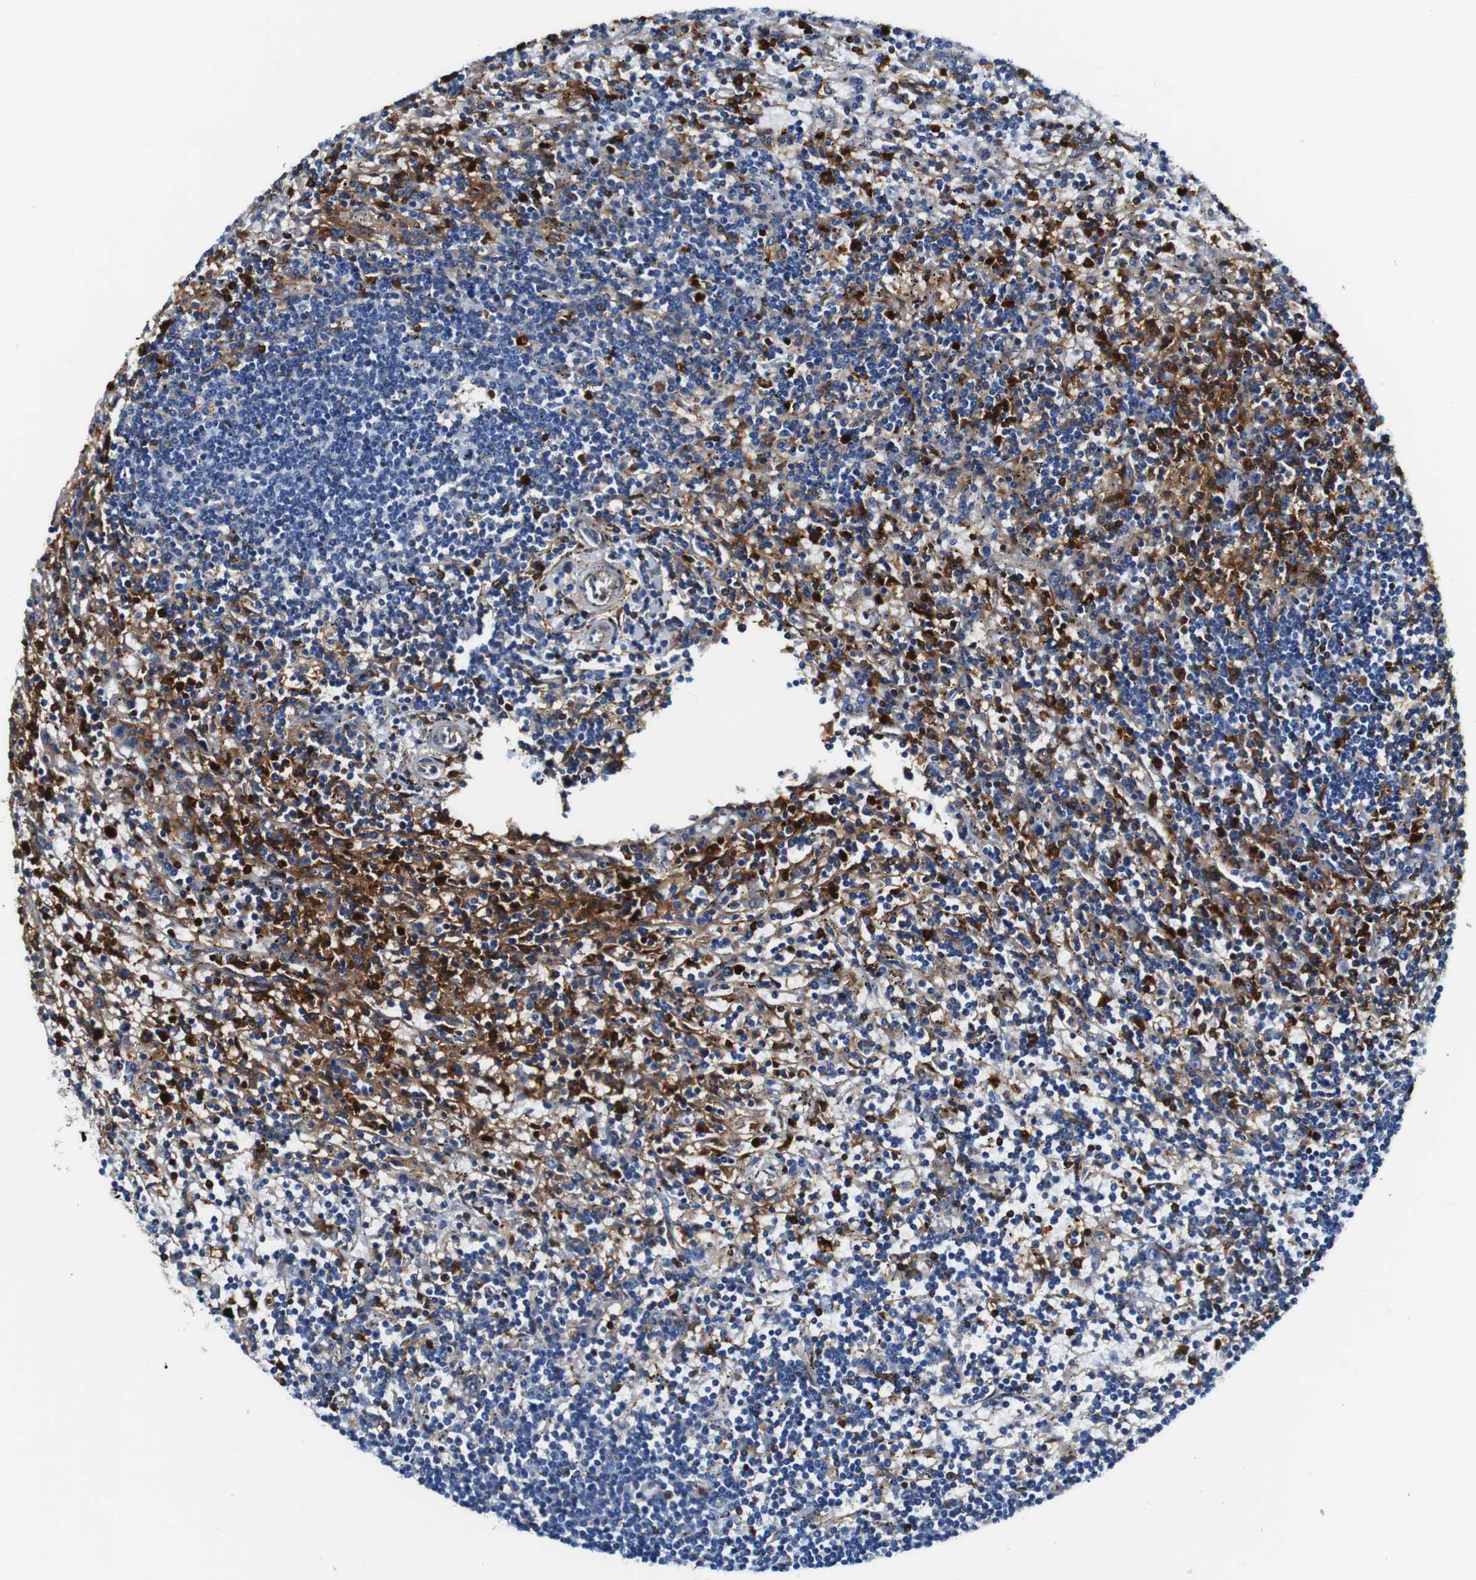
{"staining": {"intensity": "negative", "quantity": "none", "location": "none"}, "tissue": "lymphoma", "cell_type": "Tumor cells", "image_type": "cancer", "snomed": [{"axis": "morphology", "description": "Malignant lymphoma, non-Hodgkin's type, Low grade"}, {"axis": "topography", "description": "Spleen"}], "caption": "Tumor cells are negative for brown protein staining in malignant lymphoma, non-Hodgkin's type (low-grade). (DAB immunohistochemistry, high magnification).", "gene": "ANXA1", "patient": {"sex": "male", "age": 76}}